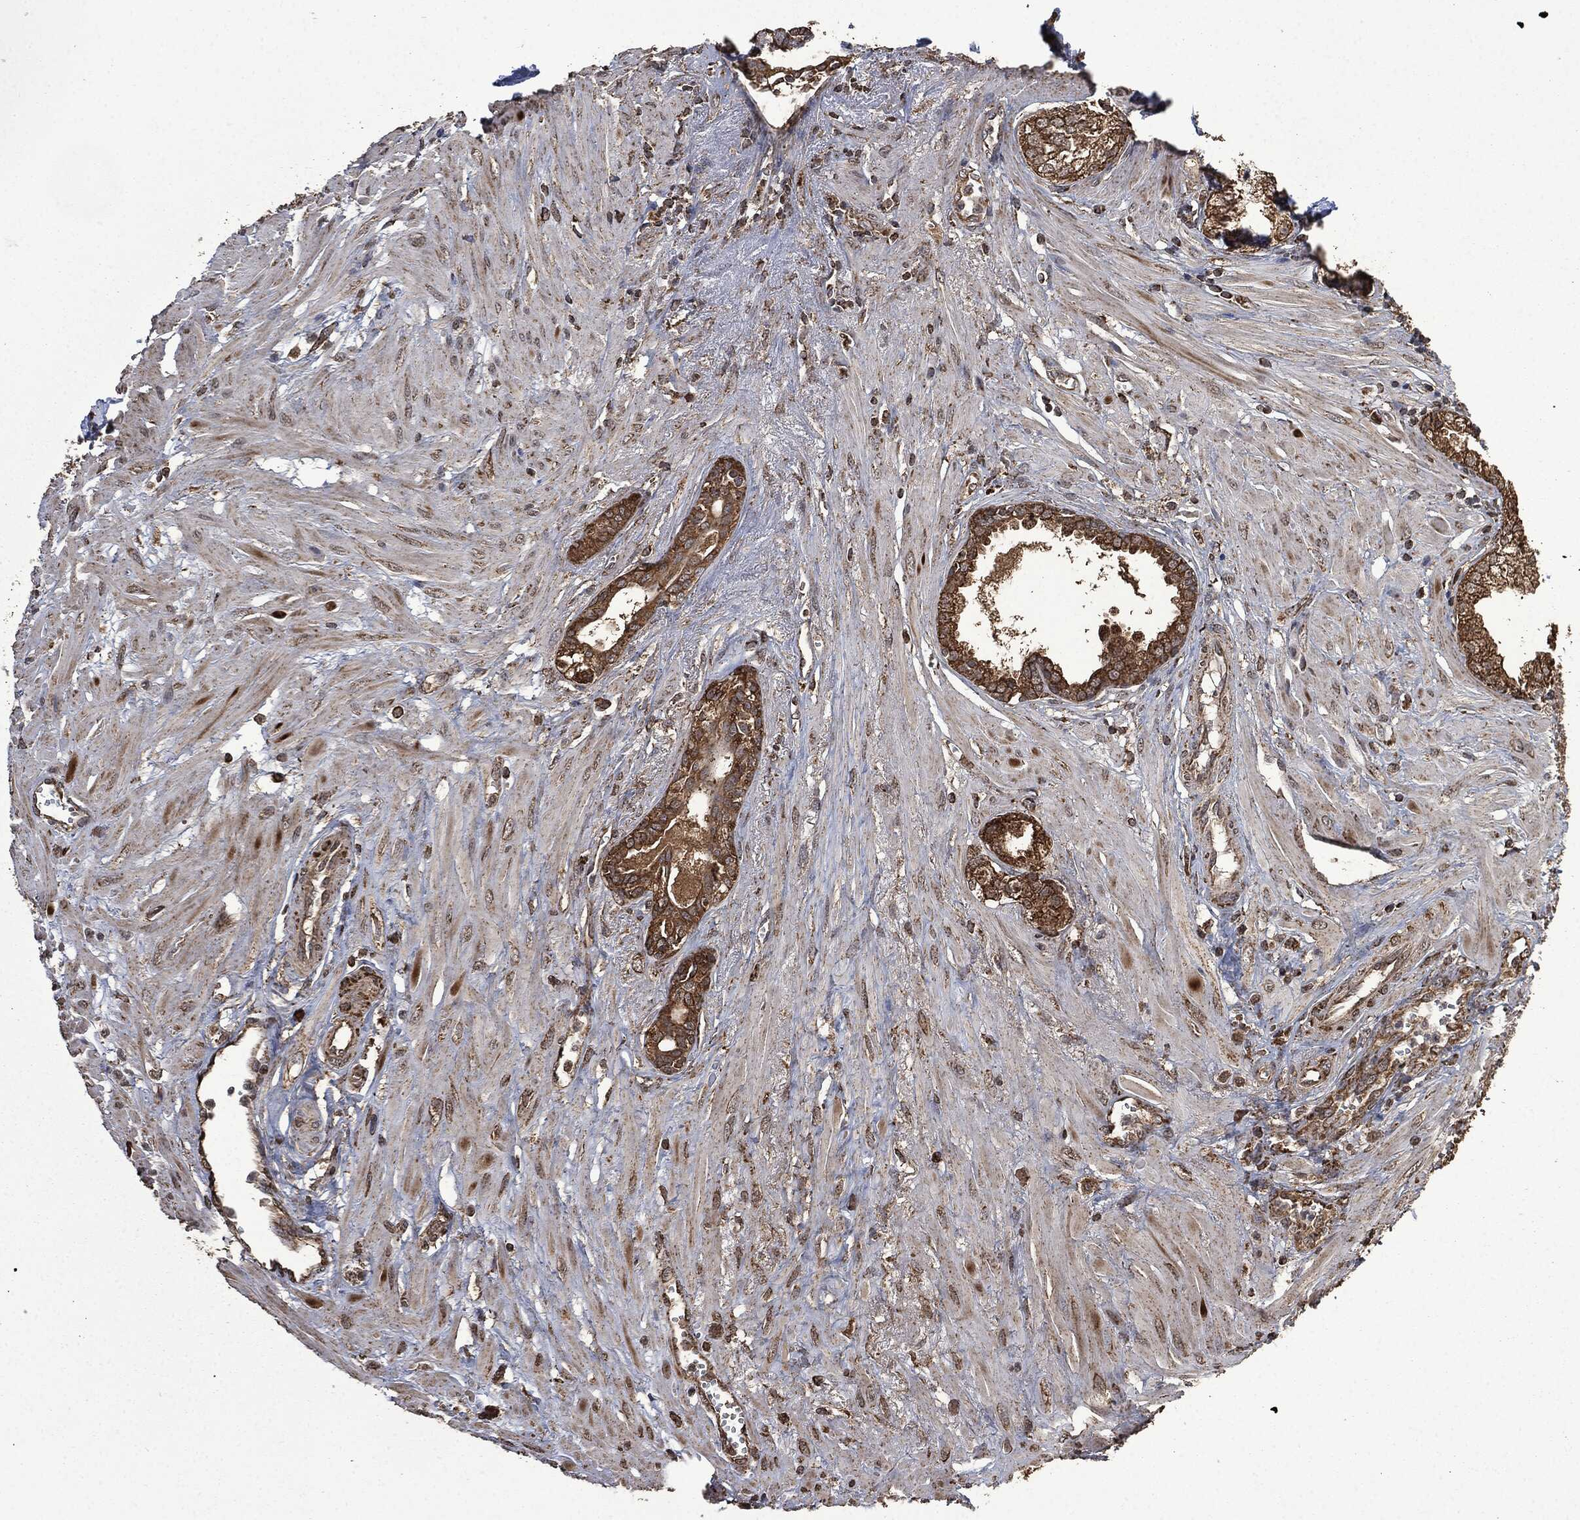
{"staining": {"intensity": "strong", "quantity": ">75%", "location": "cytoplasmic/membranous"}, "tissue": "prostate cancer", "cell_type": "Tumor cells", "image_type": "cancer", "snomed": [{"axis": "morphology", "description": "Adenocarcinoma, NOS"}, {"axis": "topography", "description": "Prostate and seminal vesicle, NOS"}, {"axis": "topography", "description": "Prostate"}], "caption": "Brown immunohistochemical staining in prostate adenocarcinoma exhibits strong cytoplasmic/membranous expression in approximately >75% of tumor cells.", "gene": "LIG3", "patient": {"sex": "male", "age": 79}}